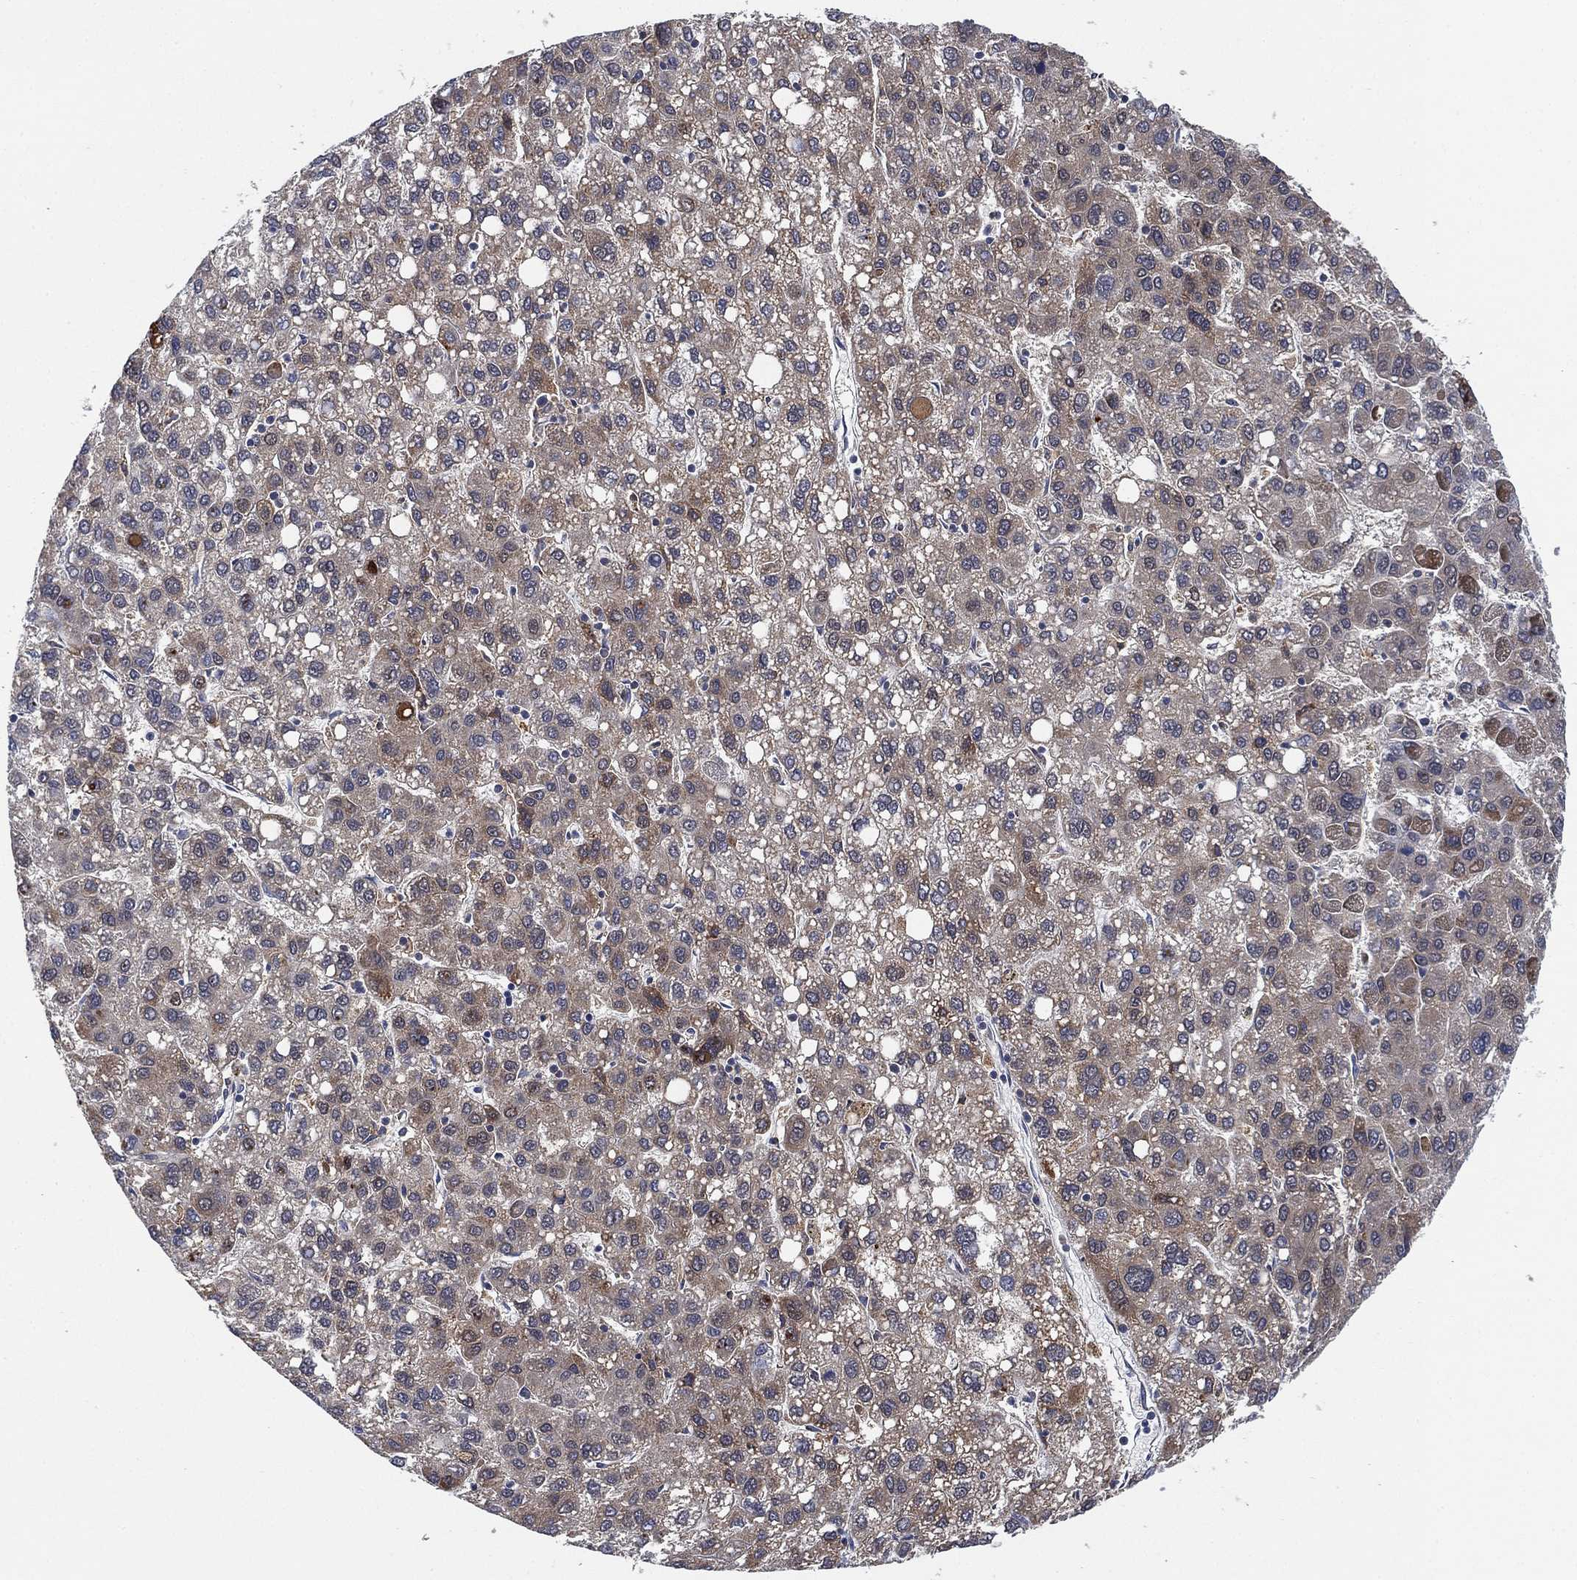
{"staining": {"intensity": "moderate", "quantity": "<25%", "location": "cytoplasmic/membranous"}, "tissue": "liver cancer", "cell_type": "Tumor cells", "image_type": "cancer", "snomed": [{"axis": "morphology", "description": "Carcinoma, Hepatocellular, NOS"}, {"axis": "topography", "description": "Liver"}], "caption": "Human liver cancer stained with a protein marker exhibits moderate staining in tumor cells.", "gene": "FES", "patient": {"sex": "female", "age": 82}}